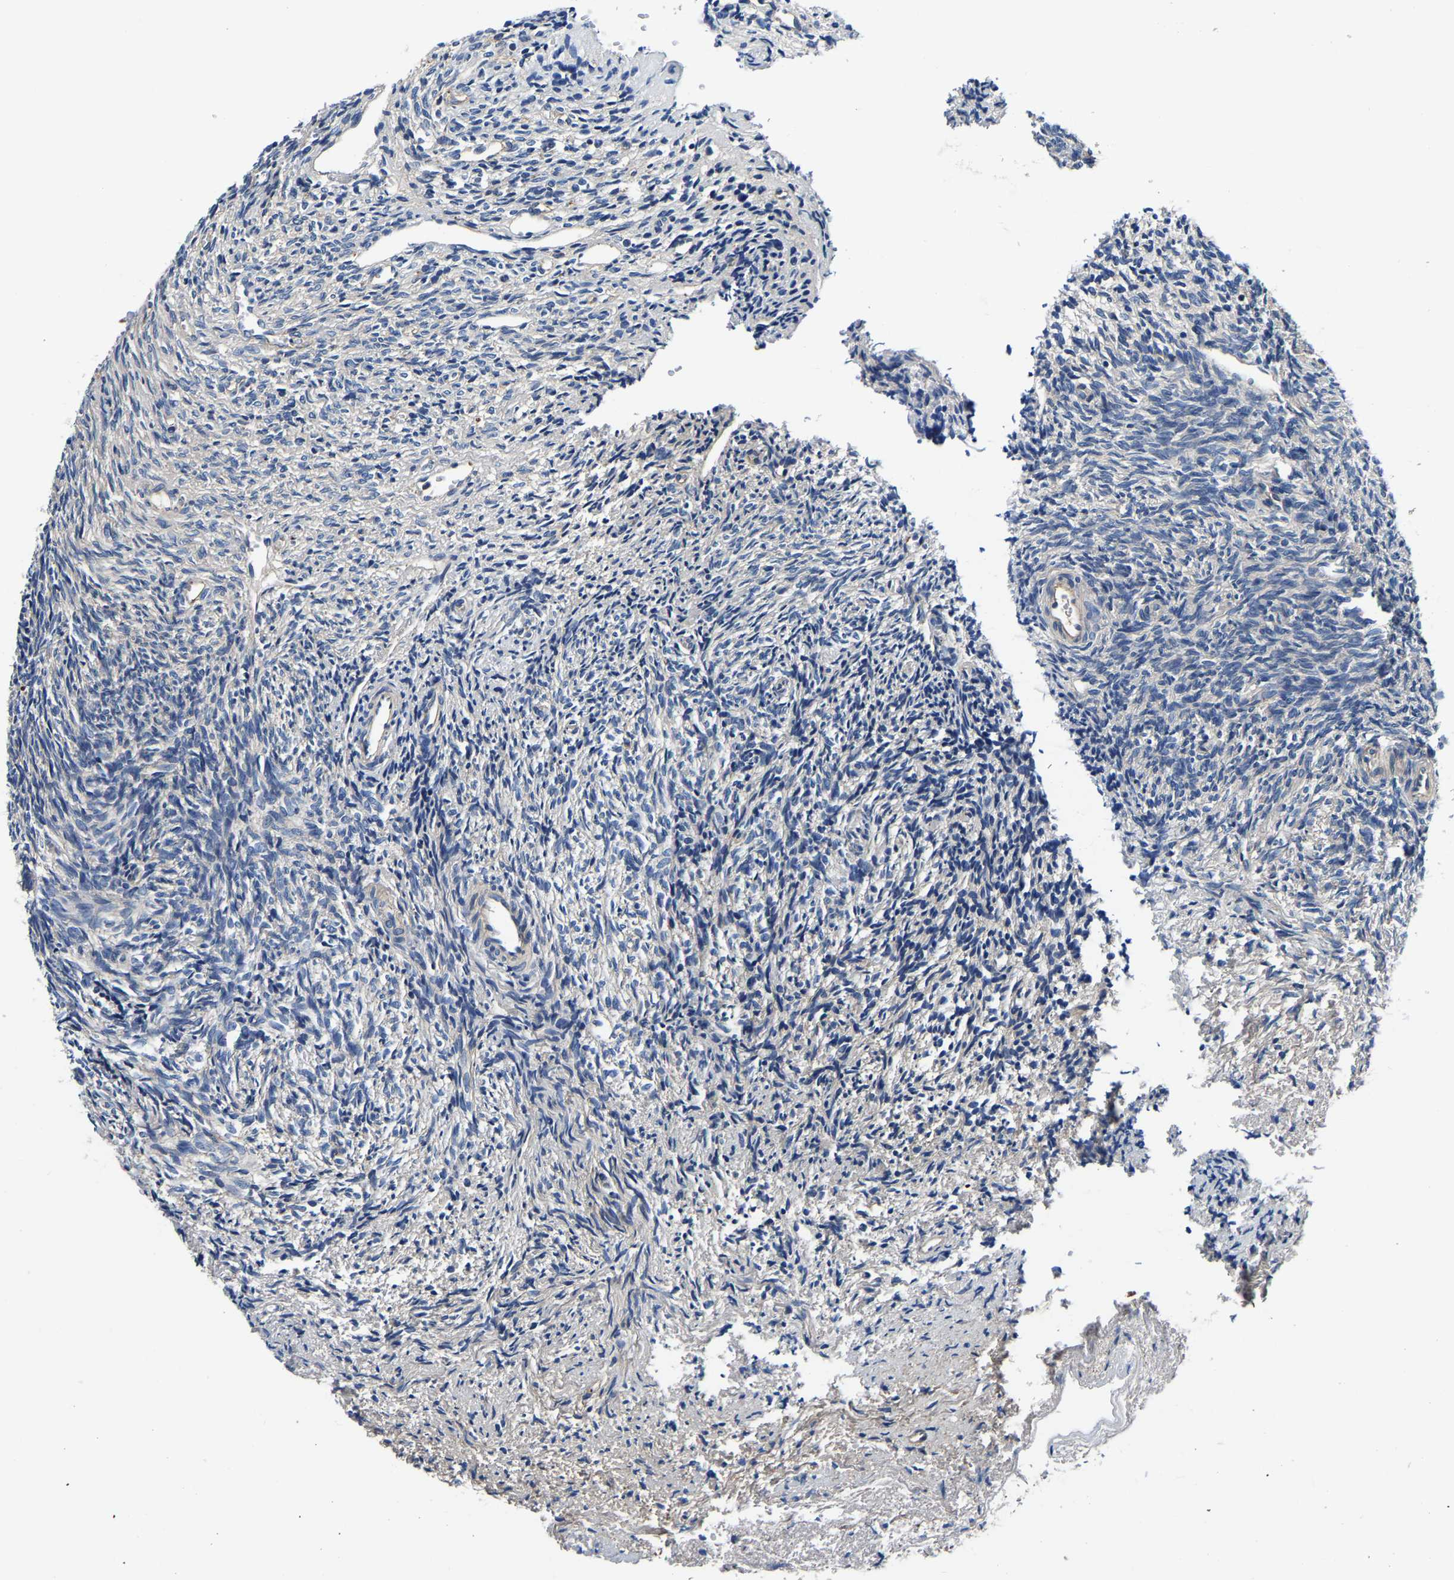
{"staining": {"intensity": "moderate", "quantity": ">75%", "location": "cytoplasmic/membranous"}, "tissue": "ovary", "cell_type": "Follicle cells", "image_type": "normal", "snomed": [{"axis": "morphology", "description": "Normal tissue, NOS"}, {"axis": "topography", "description": "Ovary"}], "caption": "DAB immunohistochemical staining of benign human ovary displays moderate cytoplasmic/membranous protein positivity in approximately >75% of follicle cells. (Stains: DAB (3,3'-diaminobenzidine) in brown, nuclei in blue, Microscopy: brightfield microscopy at high magnification).", "gene": "SH3GLB1", "patient": {"sex": "female", "age": 41}}